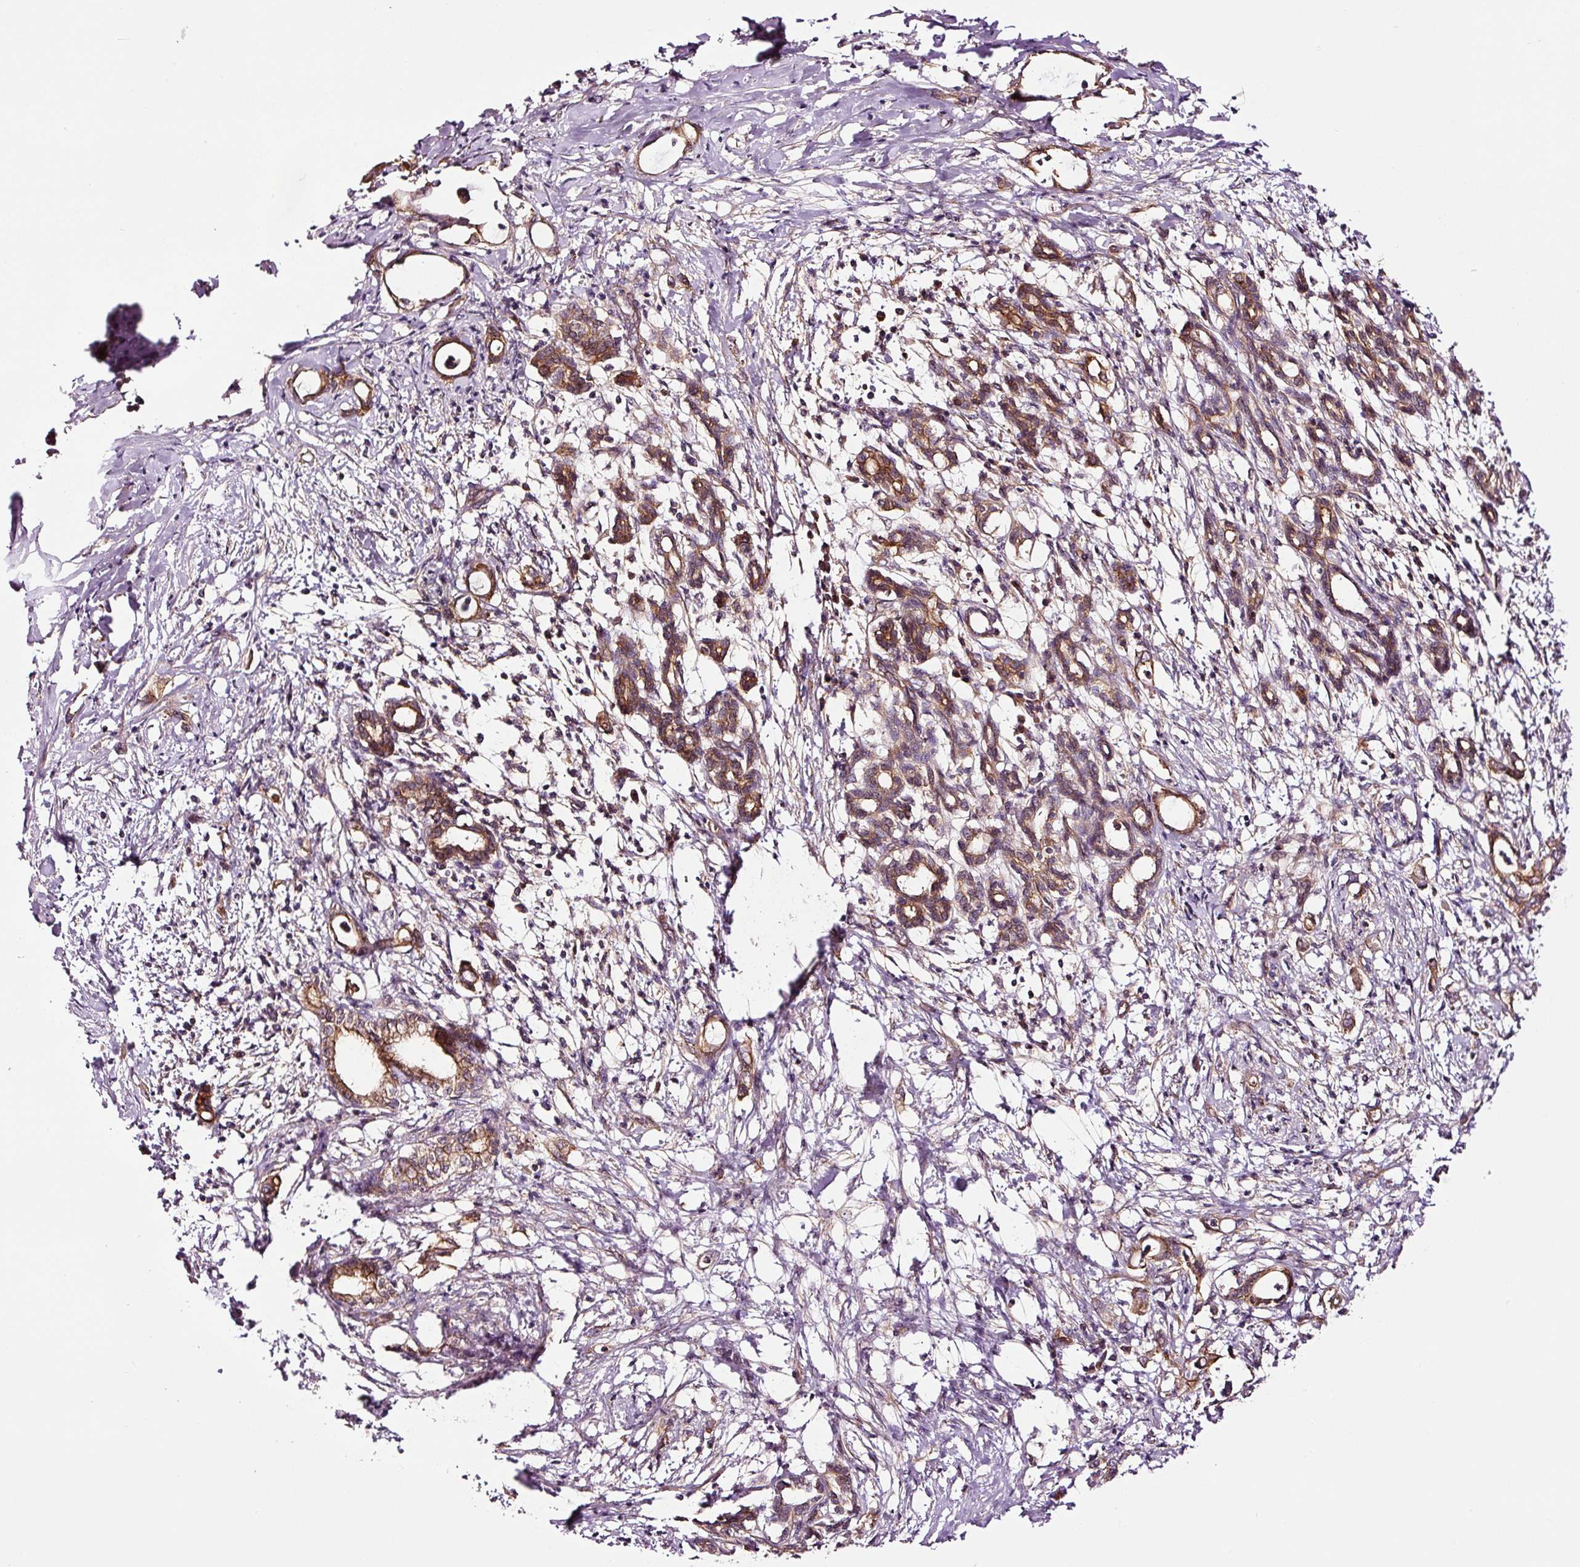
{"staining": {"intensity": "strong", "quantity": ">75%", "location": "cytoplasmic/membranous"}, "tissue": "pancreatic cancer", "cell_type": "Tumor cells", "image_type": "cancer", "snomed": [{"axis": "morphology", "description": "Adenocarcinoma, NOS"}, {"axis": "topography", "description": "Pancreas"}], "caption": "Immunohistochemistry (DAB) staining of human pancreatic cancer demonstrates strong cytoplasmic/membranous protein positivity in about >75% of tumor cells. The protein of interest is stained brown, and the nuclei are stained in blue (DAB IHC with brightfield microscopy, high magnification).", "gene": "METAP1", "patient": {"sex": "female", "age": 55}}